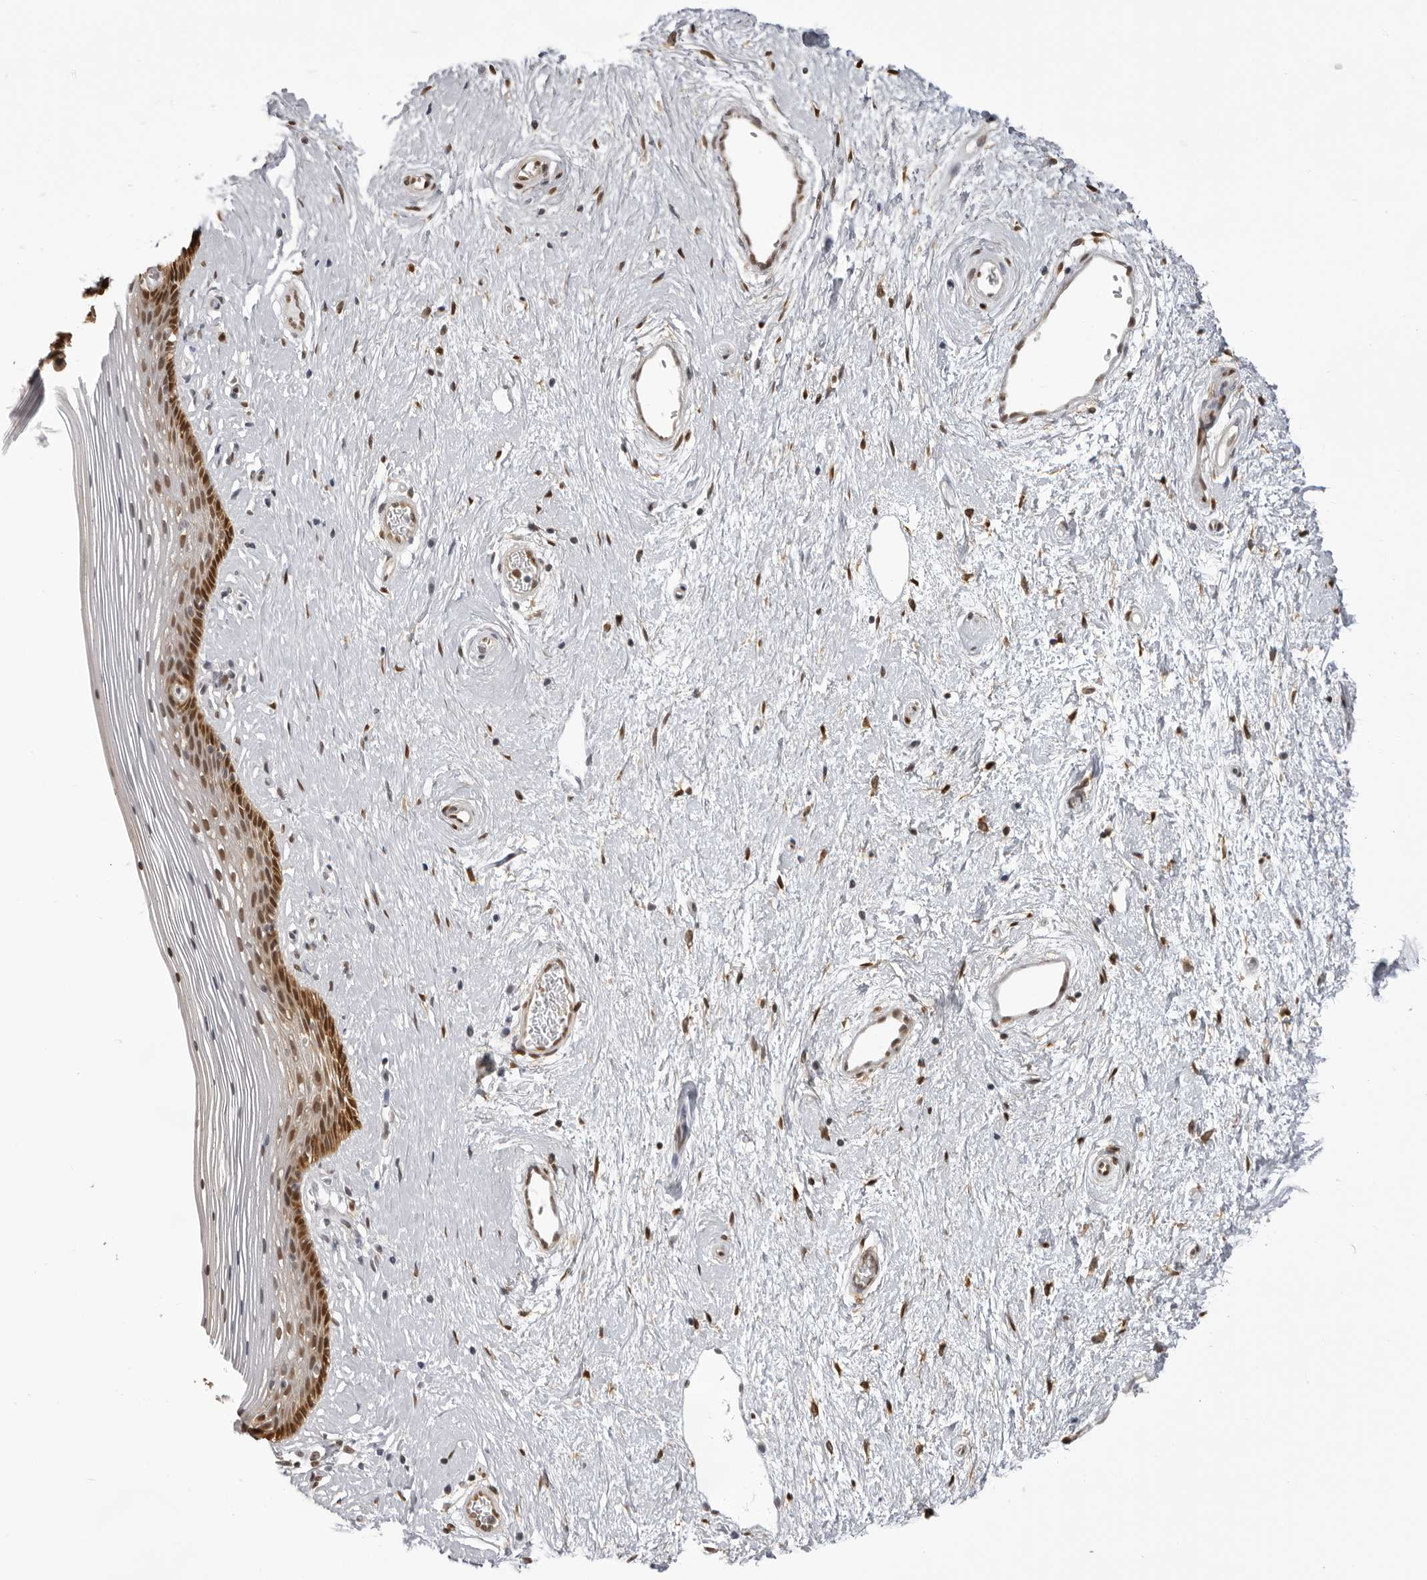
{"staining": {"intensity": "moderate", "quantity": ">75%", "location": "cytoplasmic/membranous,nuclear"}, "tissue": "vagina", "cell_type": "Squamous epithelial cells", "image_type": "normal", "snomed": [{"axis": "morphology", "description": "Normal tissue, NOS"}, {"axis": "topography", "description": "Vagina"}], "caption": "This is a histology image of immunohistochemistry staining of unremarkable vagina, which shows moderate expression in the cytoplasmic/membranous,nuclear of squamous epithelial cells.", "gene": "HSPA4", "patient": {"sex": "female", "age": 46}}